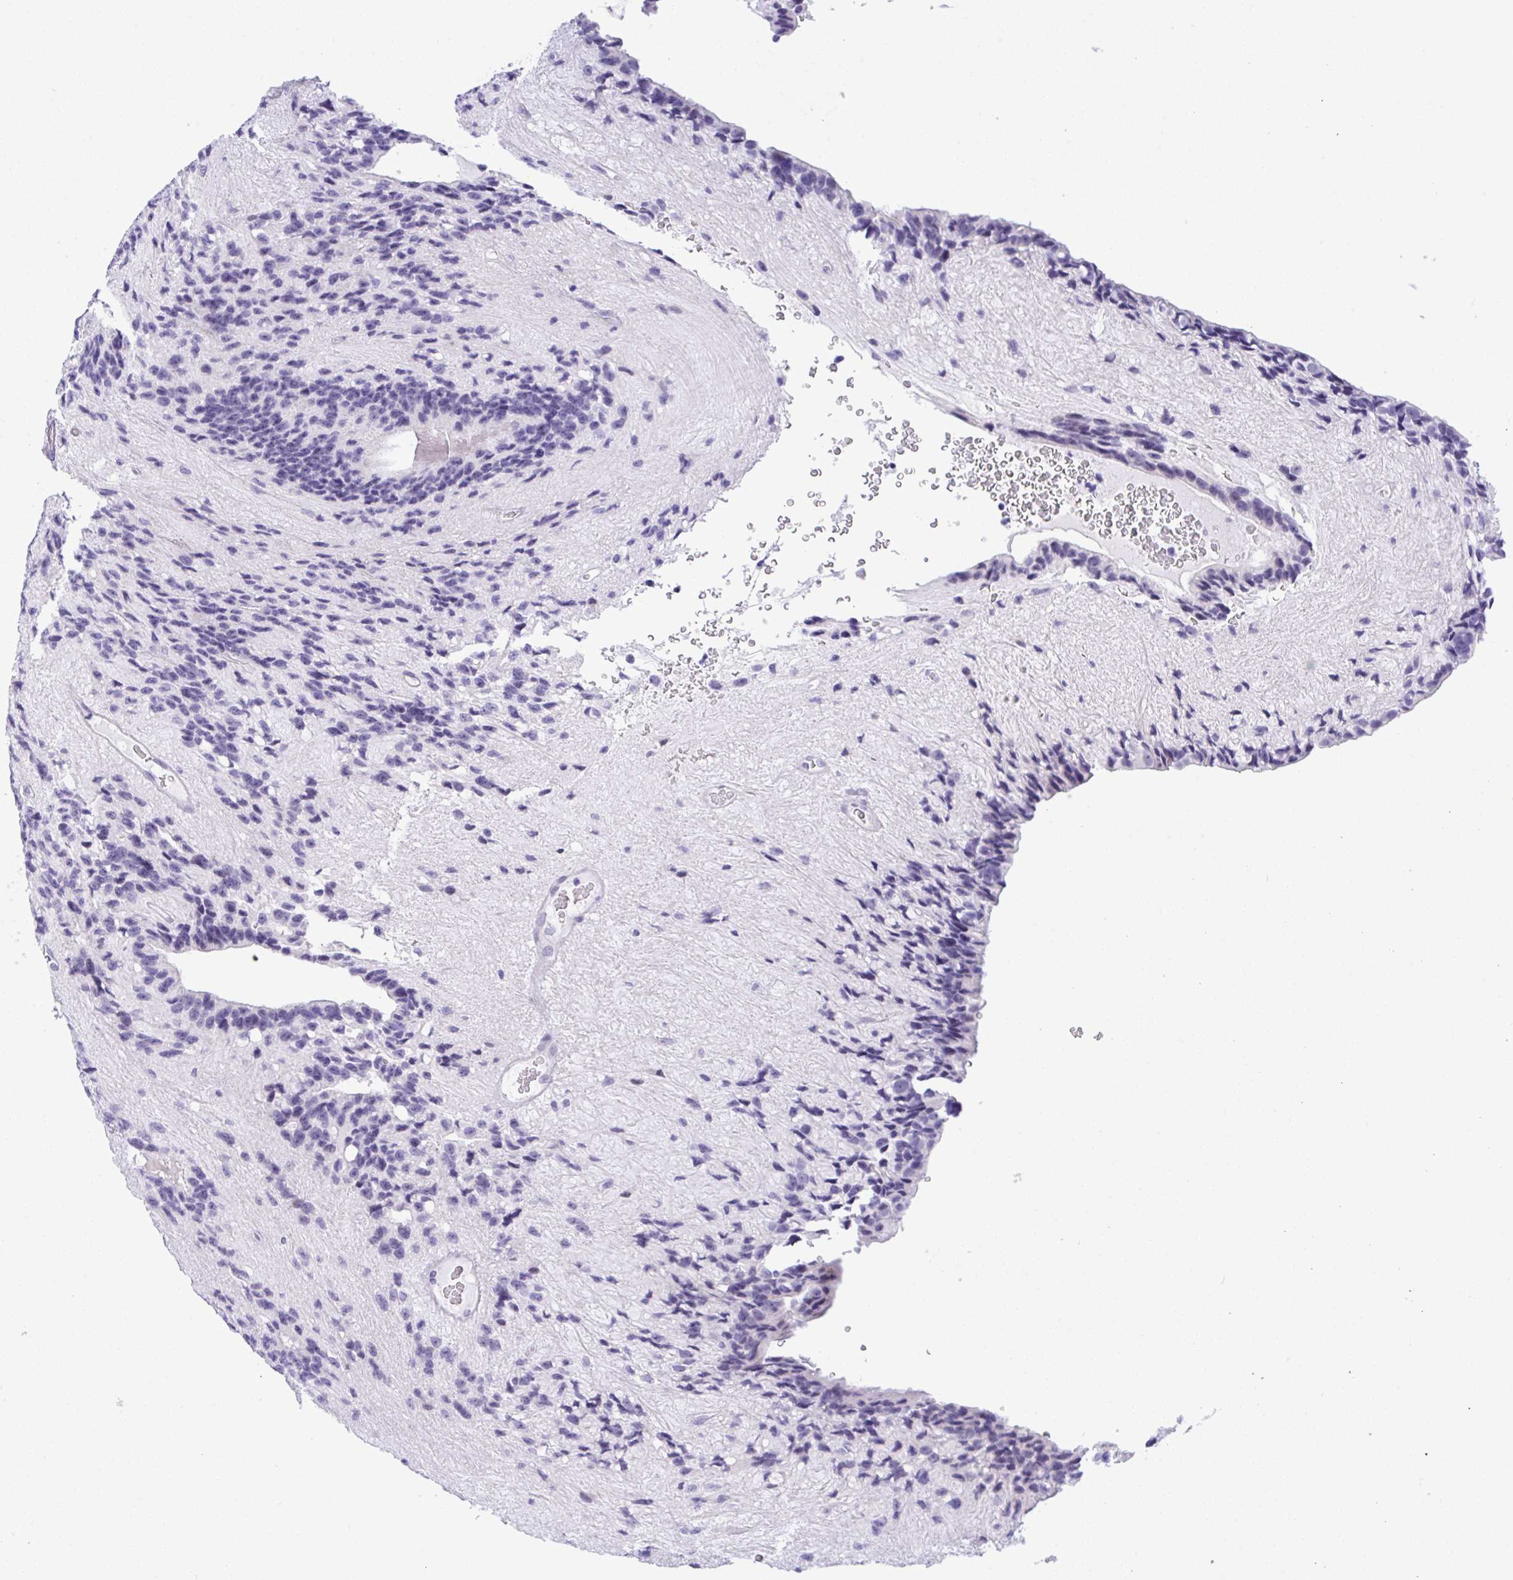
{"staining": {"intensity": "negative", "quantity": "none", "location": "none"}, "tissue": "glioma", "cell_type": "Tumor cells", "image_type": "cancer", "snomed": [{"axis": "morphology", "description": "Glioma, malignant, Low grade"}, {"axis": "topography", "description": "Brain"}], "caption": "Immunohistochemical staining of human malignant glioma (low-grade) demonstrates no significant positivity in tumor cells.", "gene": "YBX2", "patient": {"sex": "male", "age": 31}}